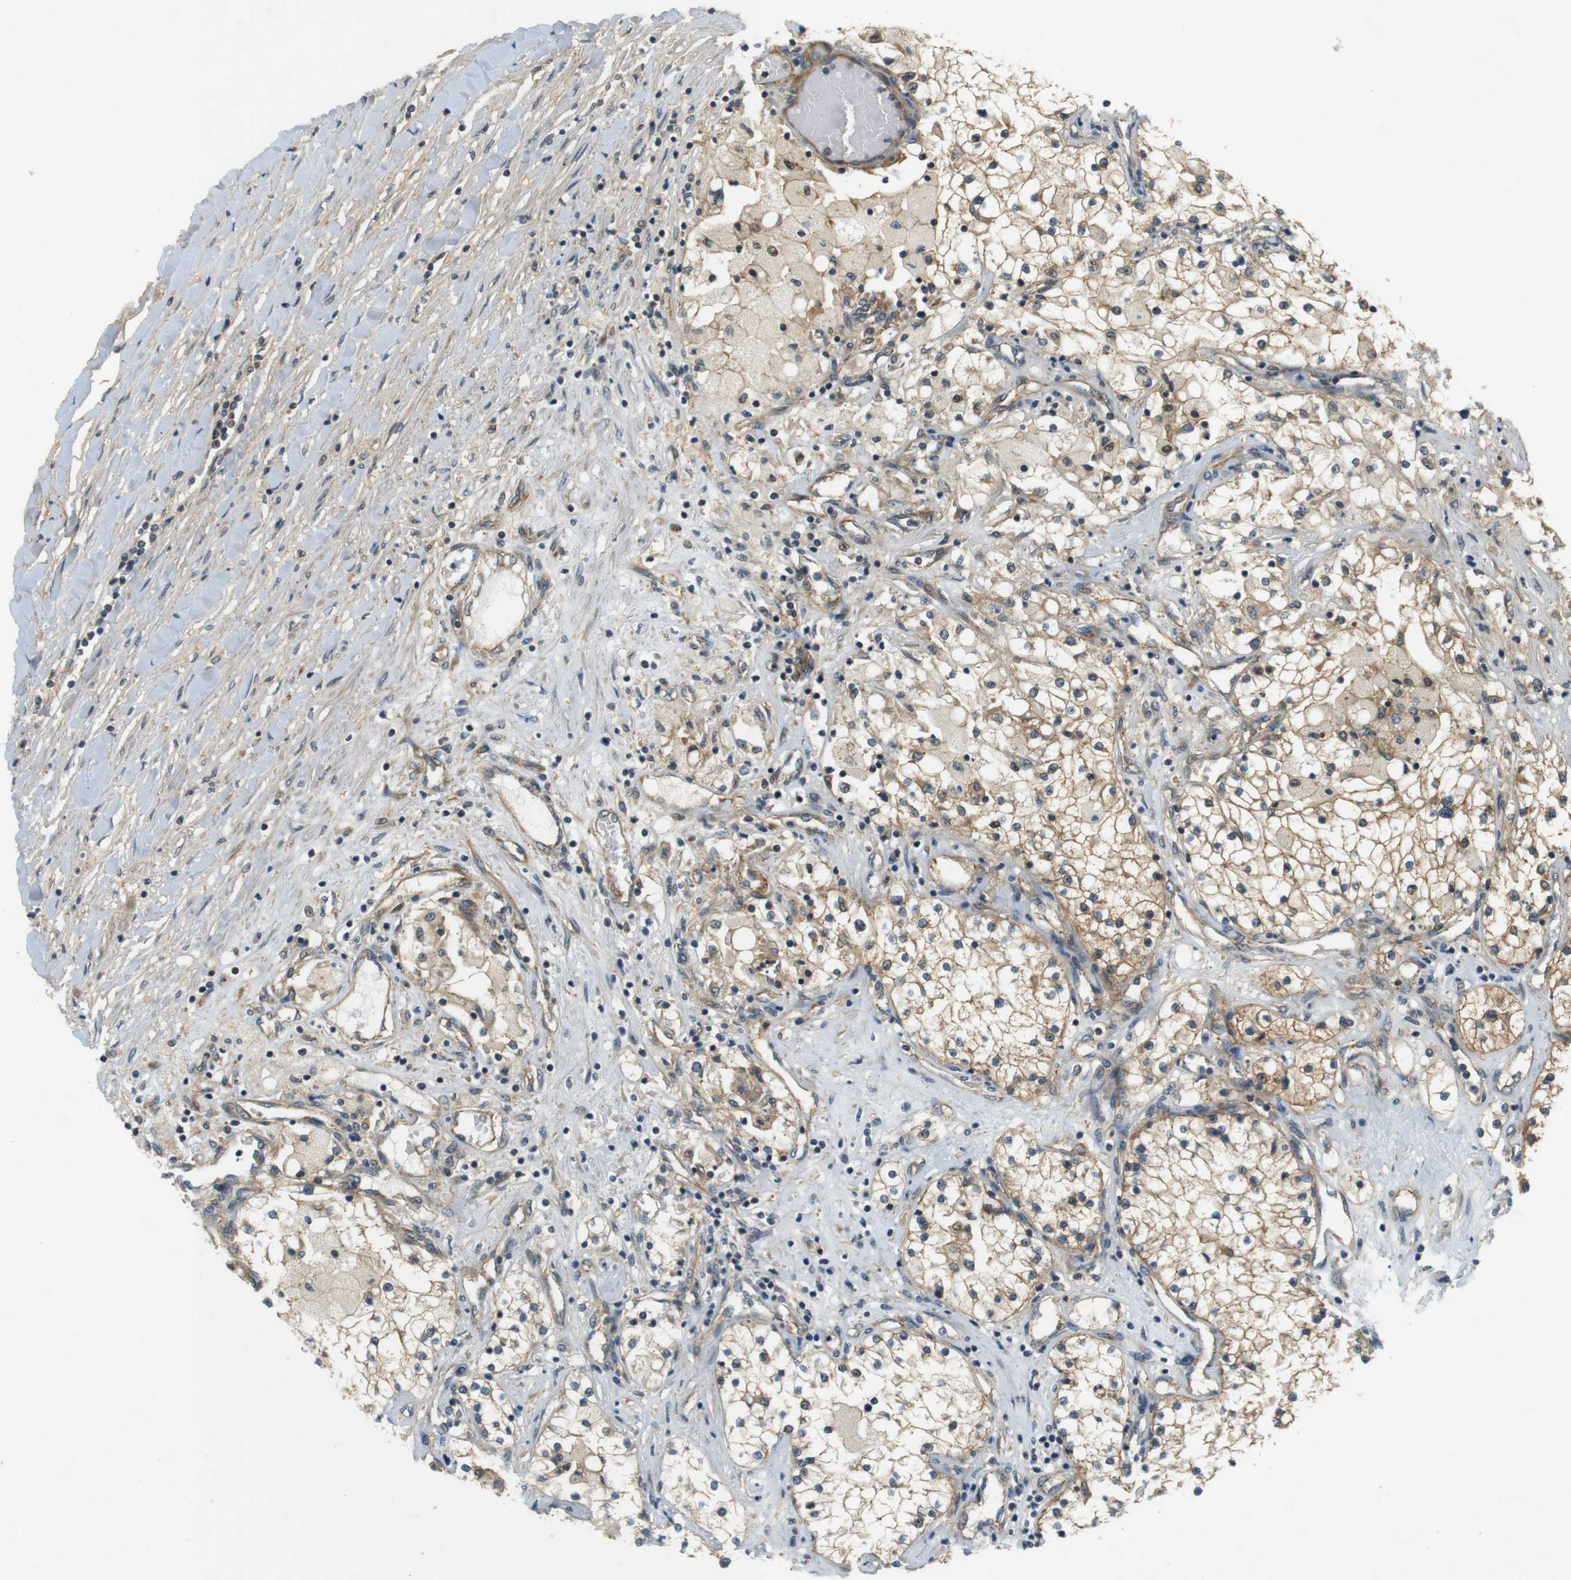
{"staining": {"intensity": "moderate", "quantity": ">75%", "location": "cytoplasmic/membranous"}, "tissue": "renal cancer", "cell_type": "Tumor cells", "image_type": "cancer", "snomed": [{"axis": "morphology", "description": "Adenocarcinoma, NOS"}, {"axis": "topography", "description": "Kidney"}], "caption": "Tumor cells demonstrate moderate cytoplasmic/membranous positivity in about >75% of cells in renal cancer.", "gene": "SH3GLB1", "patient": {"sex": "male", "age": 68}}